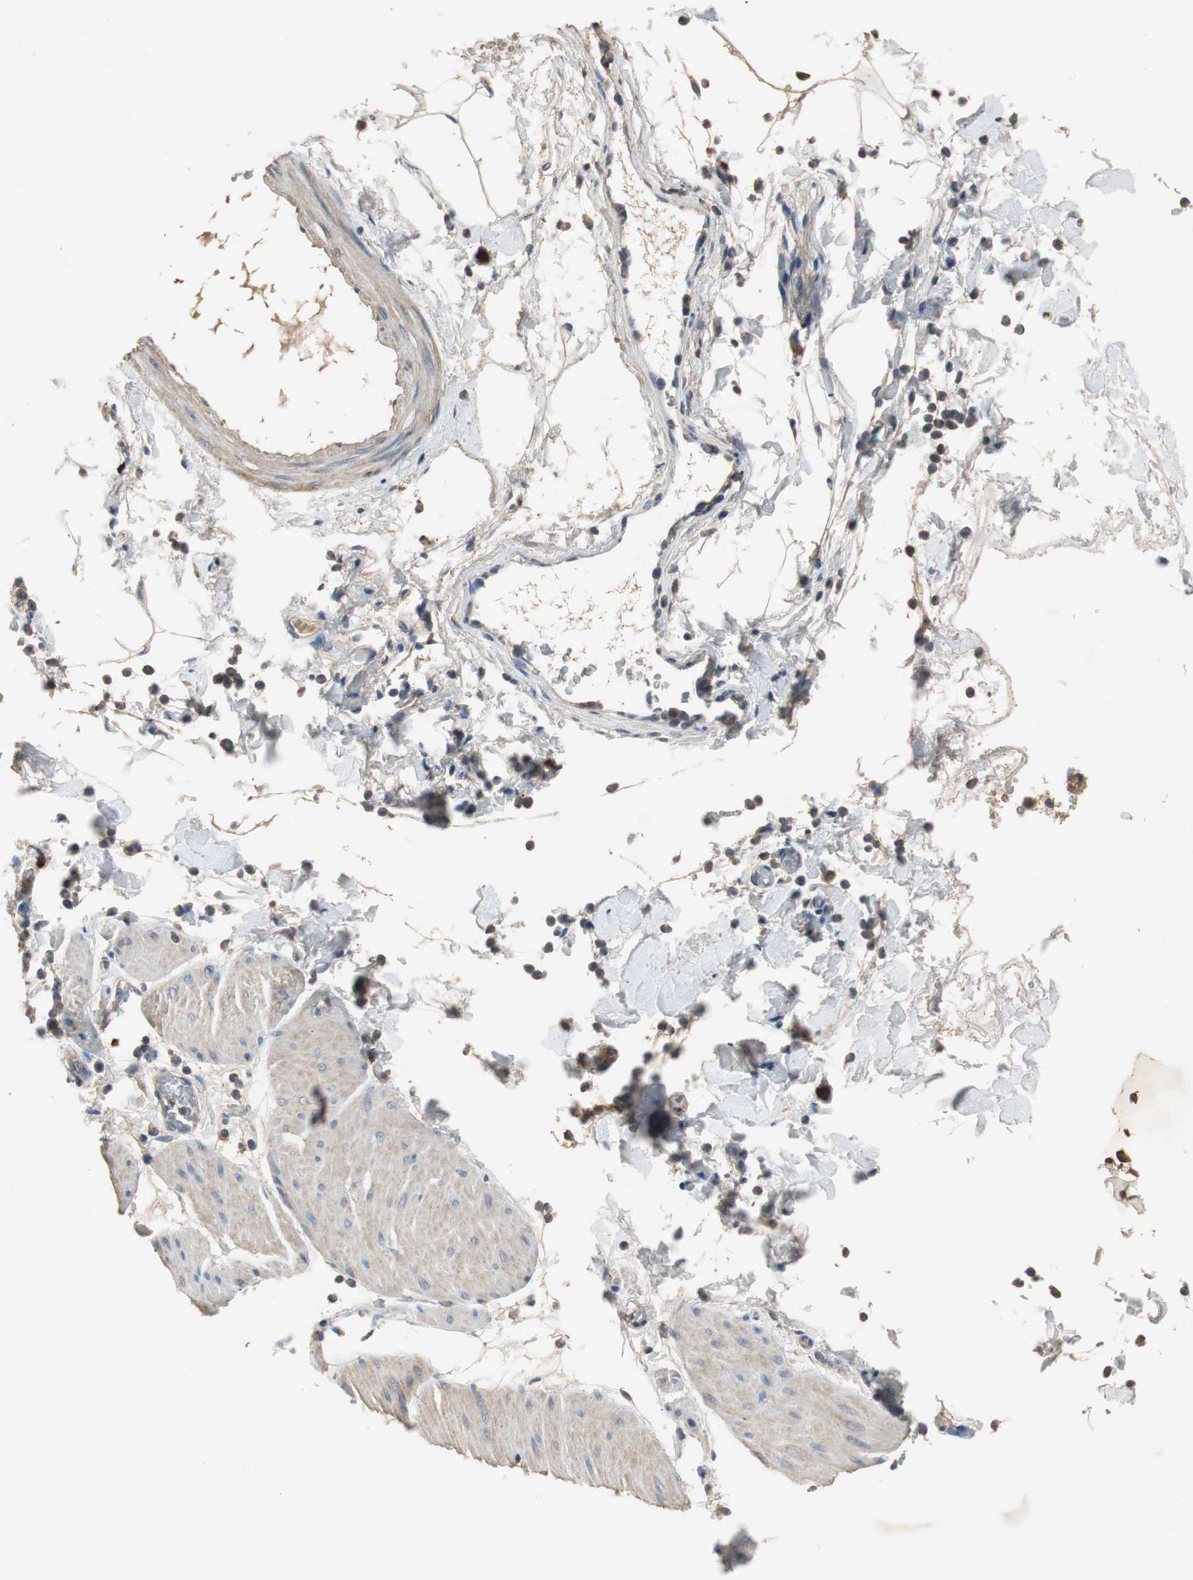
{"staining": {"intensity": "weak", "quantity": "25%-75%", "location": "cytoplasmic/membranous"}, "tissue": "smooth muscle", "cell_type": "Smooth muscle cells", "image_type": "normal", "snomed": [{"axis": "morphology", "description": "Normal tissue, NOS"}, {"axis": "topography", "description": "Smooth muscle"}, {"axis": "topography", "description": "Colon"}], "caption": "High-magnification brightfield microscopy of unremarkable smooth muscle stained with DAB (brown) and counterstained with hematoxylin (blue). smooth muscle cells exhibit weak cytoplasmic/membranous positivity is present in about25%-75% of cells. Immunohistochemistry stains the protein of interest in brown and the nuclei are stained blue.", "gene": "TNFRSF14", "patient": {"sex": "male", "age": 67}}